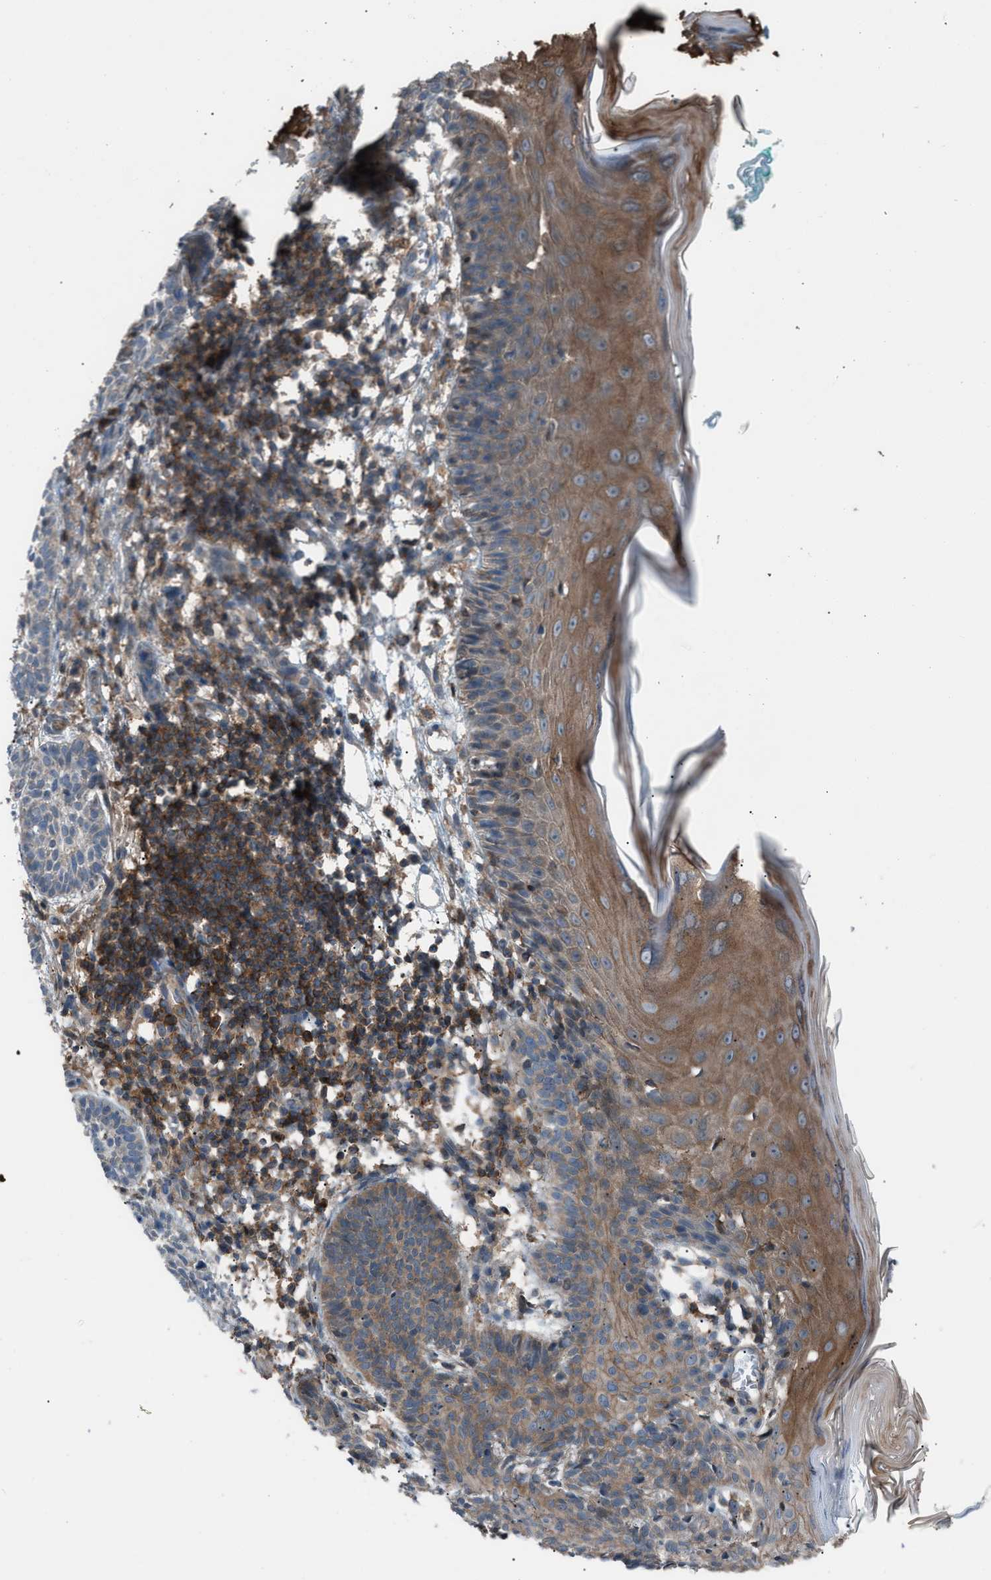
{"staining": {"intensity": "moderate", "quantity": "<25%", "location": "cytoplasmic/membranous"}, "tissue": "skin cancer", "cell_type": "Tumor cells", "image_type": "cancer", "snomed": [{"axis": "morphology", "description": "Basal cell carcinoma"}, {"axis": "topography", "description": "Skin"}], "caption": "Skin cancer was stained to show a protein in brown. There is low levels of moderate cytoplasmic/membranous positivity in about <25% of tumor cells.", "gene": "DYRK1A", "patient": {"sex": "male", "age": 60}}